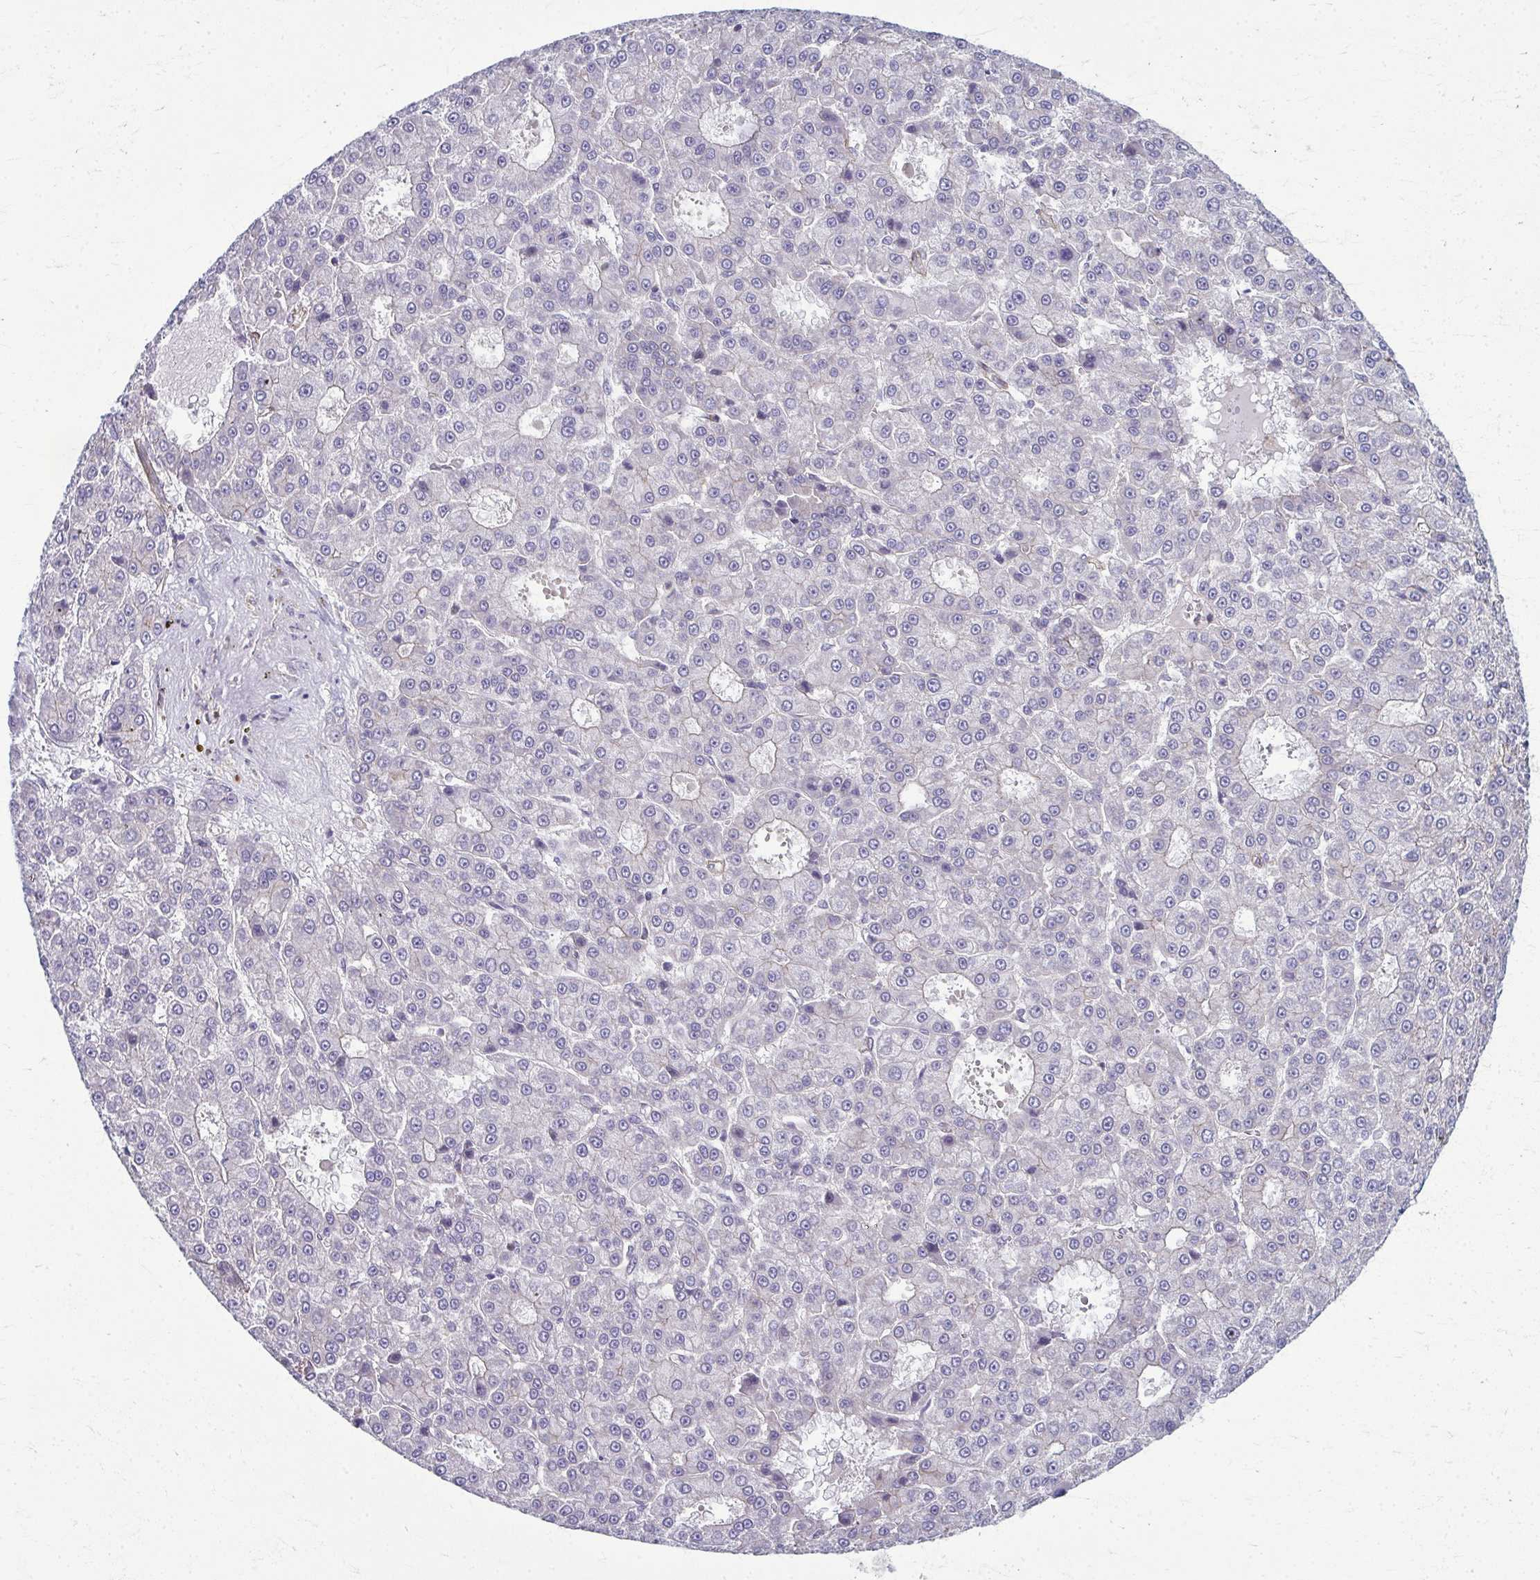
{"staining": {"intensity": "negative", "quantity": "none", "location": "none"}, "tissue": "liver cancer", "cell_type": "Tumor cells", "image_type": "cancer", "snomed": [{"axis": "morphology", "description": "Carcinoma, Hepatocellular, NOS"}, {"axis": "topography", "description": "Liver"}], "caption": "Hepatocellular carcinoma (liver) was stained to show a protein in brown. There is no significant staining in tumor cells.", "gene": "EID2B", "patient": {"sex": "male", "age": 70}}